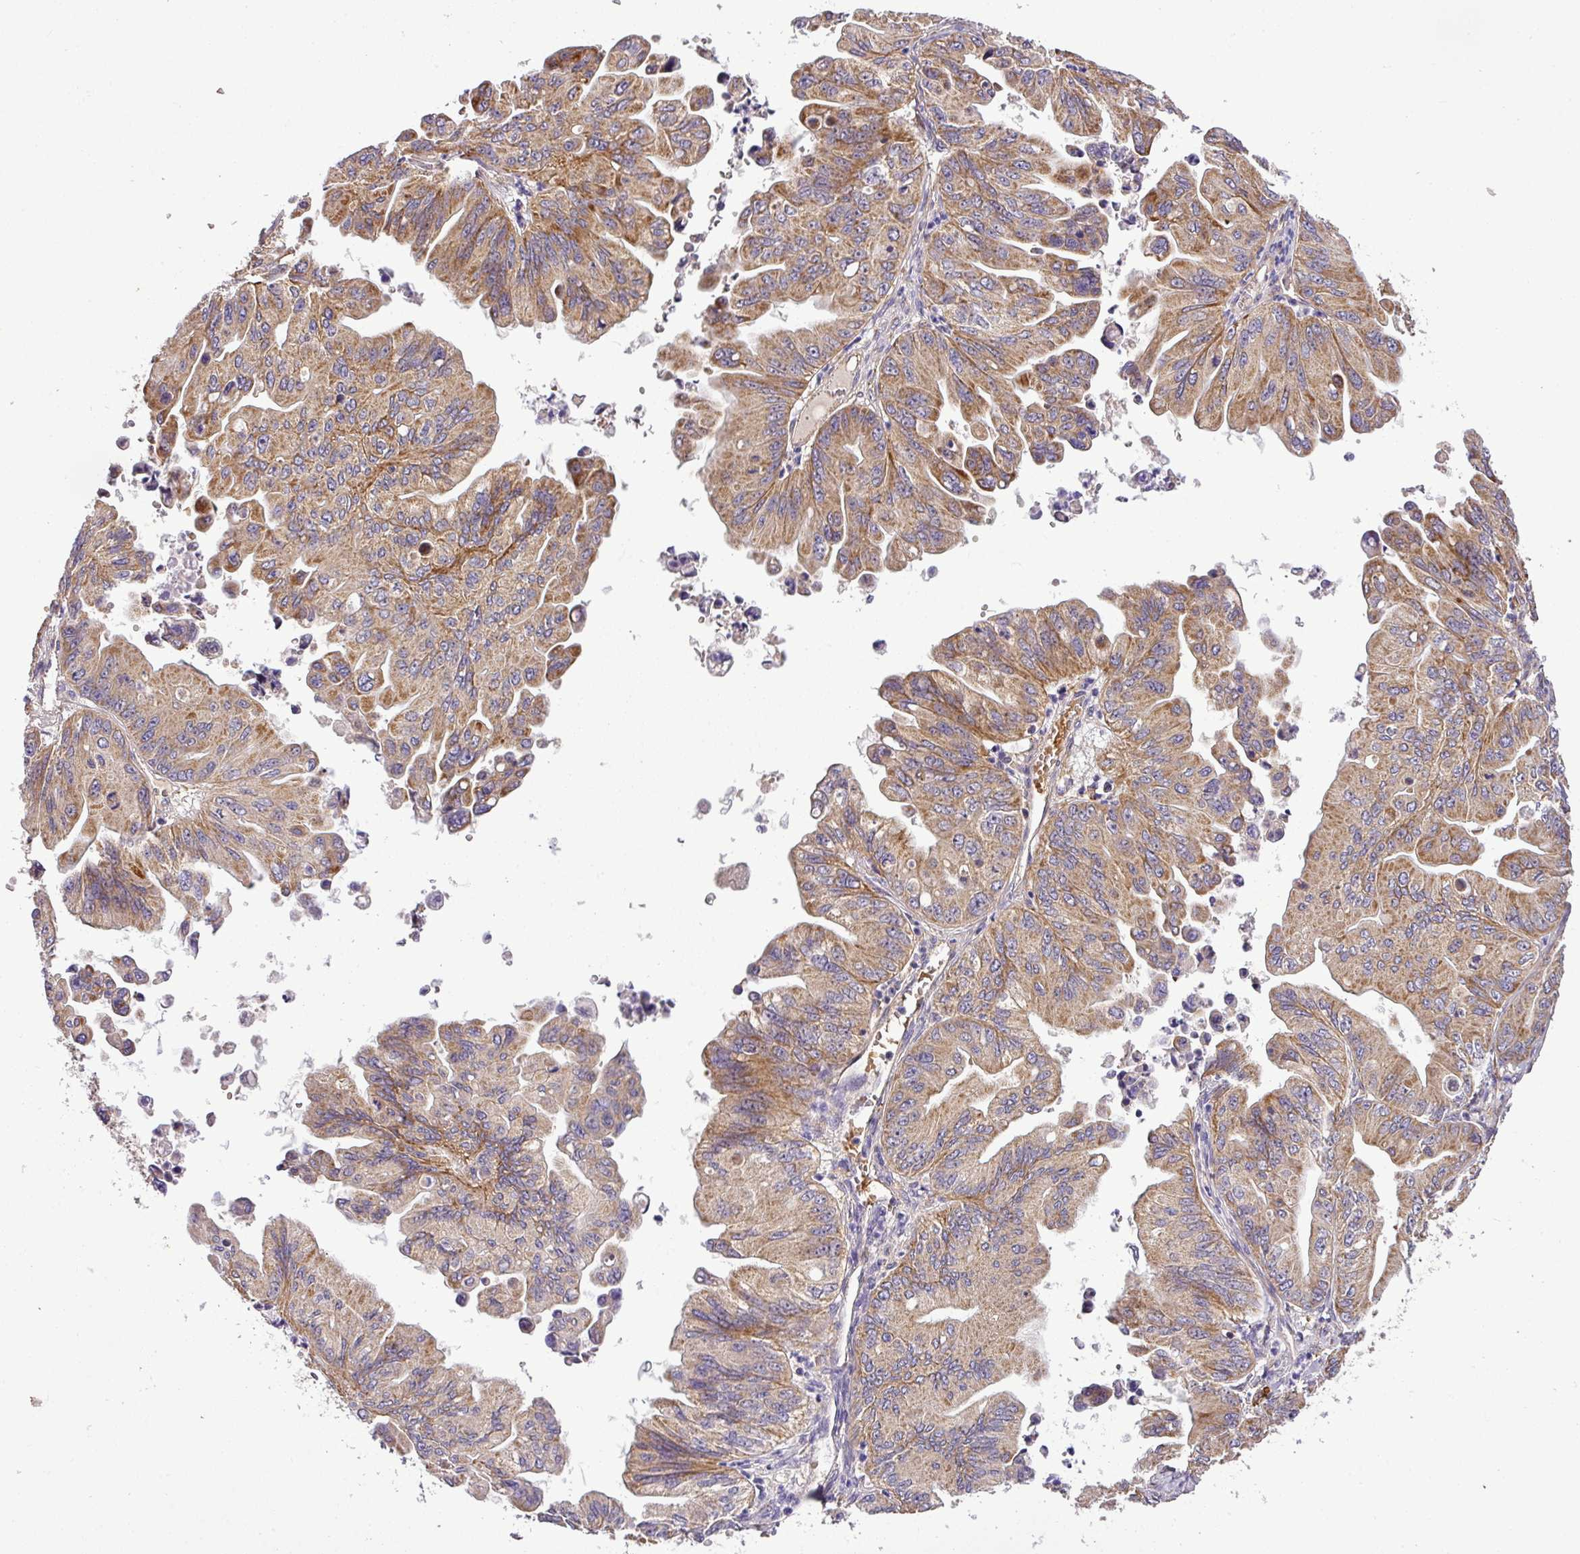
{"staining": {"intensity": "moderate", "quantity": ">75%", "location": "cytoplasmic/membranous"}, "tissue": "ovarian cancer", "cell_type": "Tumor cells", "image_type": "cancer", "snomed": [{"axis": "morphology", "description": "Cystadenocarcinoma, mucinous, NOS"}, {"axis": "topography", "description": "Ovary"}], "caption": "Ovarian cancer (mucinous cystadenocarcinoma) was stained to show a protein in brown. There is medium levels of moderate cytoplasmic/membranous expression in approximately >75% of tumor cells.", "gene": "ZNF513", "patient": {"sex": "female", "age": 71}}